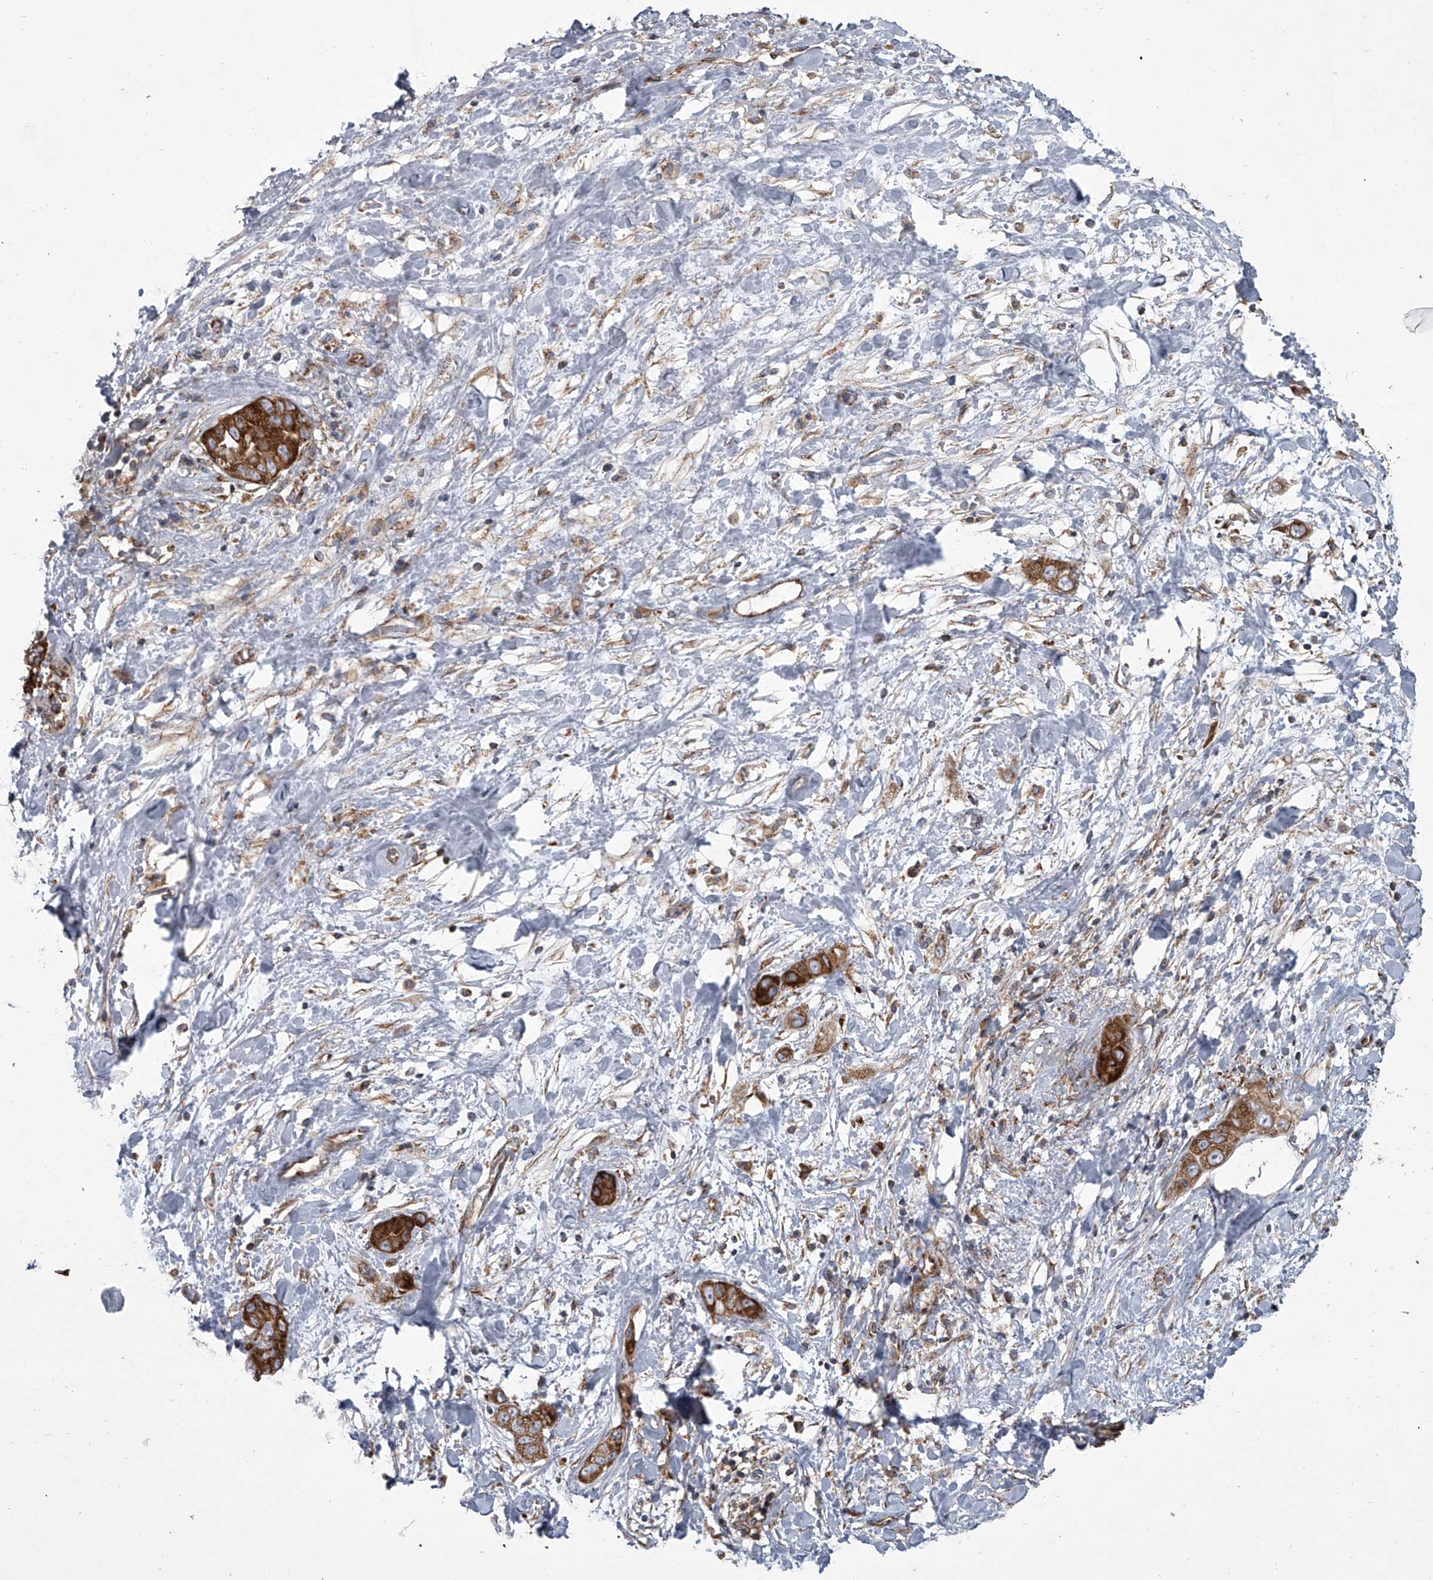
{"staining": {"intensity": "strong", "quantity": ">75%", "location": "cytoplasmic/membranous"}, "tissue": "liver cancer", "cell_type": "Tumor cells", "image_type": "cancer", "snomed": [{"axis": "morphology", "description": "Cholangiocarcinoma"}, {"axis": "topography", "description": "Liver"}], "caption": "Immunohistochemistry (IHC) staining of cholangiocarcinoma (liver), which shows high levels of strong cytoplasmic/membranous expression in approximately >75% of tumor cells indicating strong cytoplasmic/membranous protein positivity. The staining was performed using DAB (3,3'-diaminobenzidine) (brown) for protein detection and nuclei were counterstained in hematoxylin (blue).", "gene": "ZC3H15", "patient": {"sex": "female", "age": 52}}